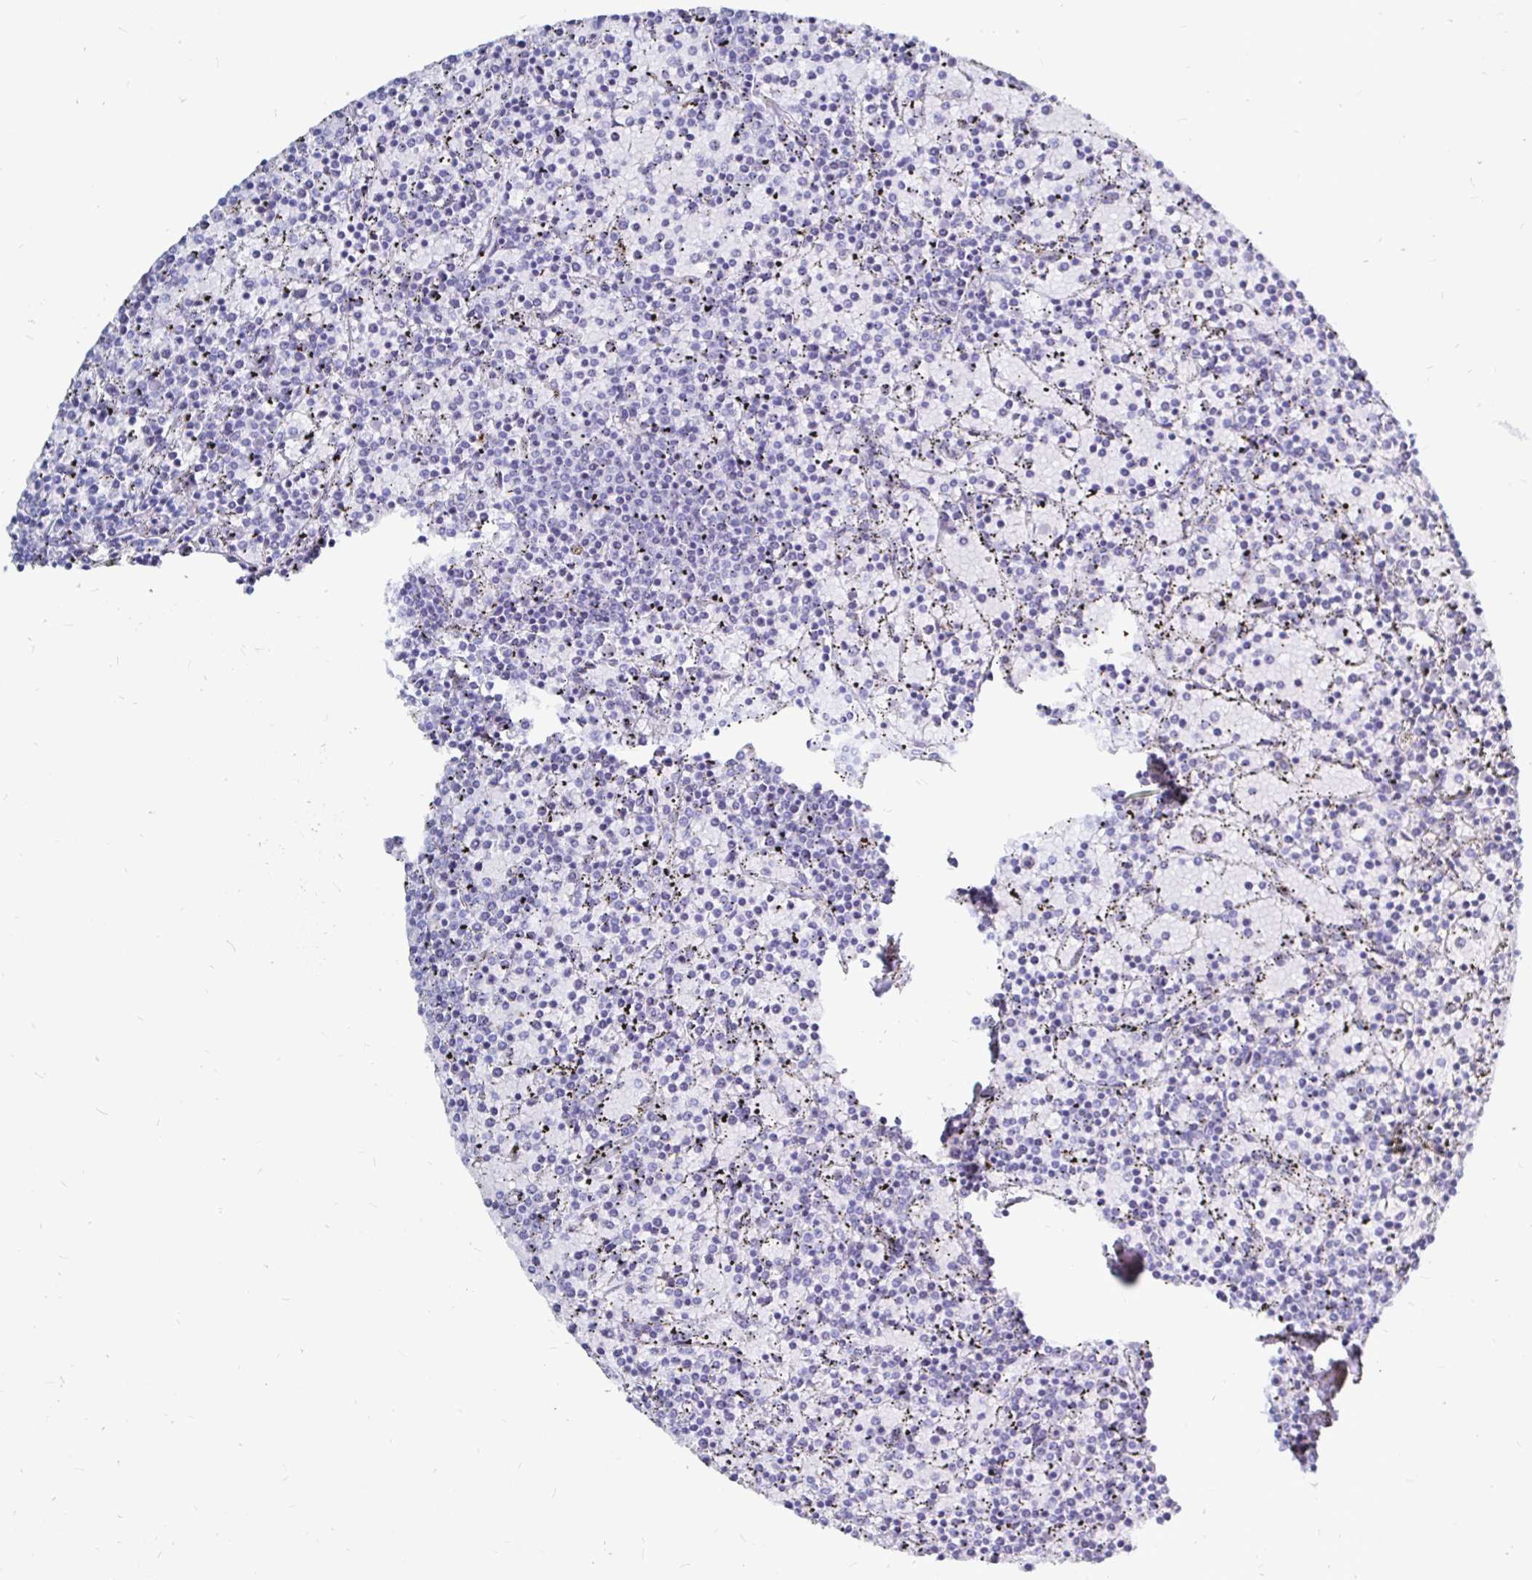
{"staining": {"intensity": "negative", "quantity": "none", "location": "none"}, "tissue": "lymphoma", "cell_type": "Tumor cells", "image_type": "cancer", "snomed": [{"axis": "morphology", "description": "Malignant lymphoma, non-Hodgkin's type, Low grade"}, {"axis": "topography", "description": "Spleen"}], "caption": "This is an immunohistochemistry photomicrograph of human low-grade malignant lymphoma, non-Hodgkin's type. There is no staining in tumor cells.", "gene": "LUZP4", "patient": {"sex": "female", "age": 77}}